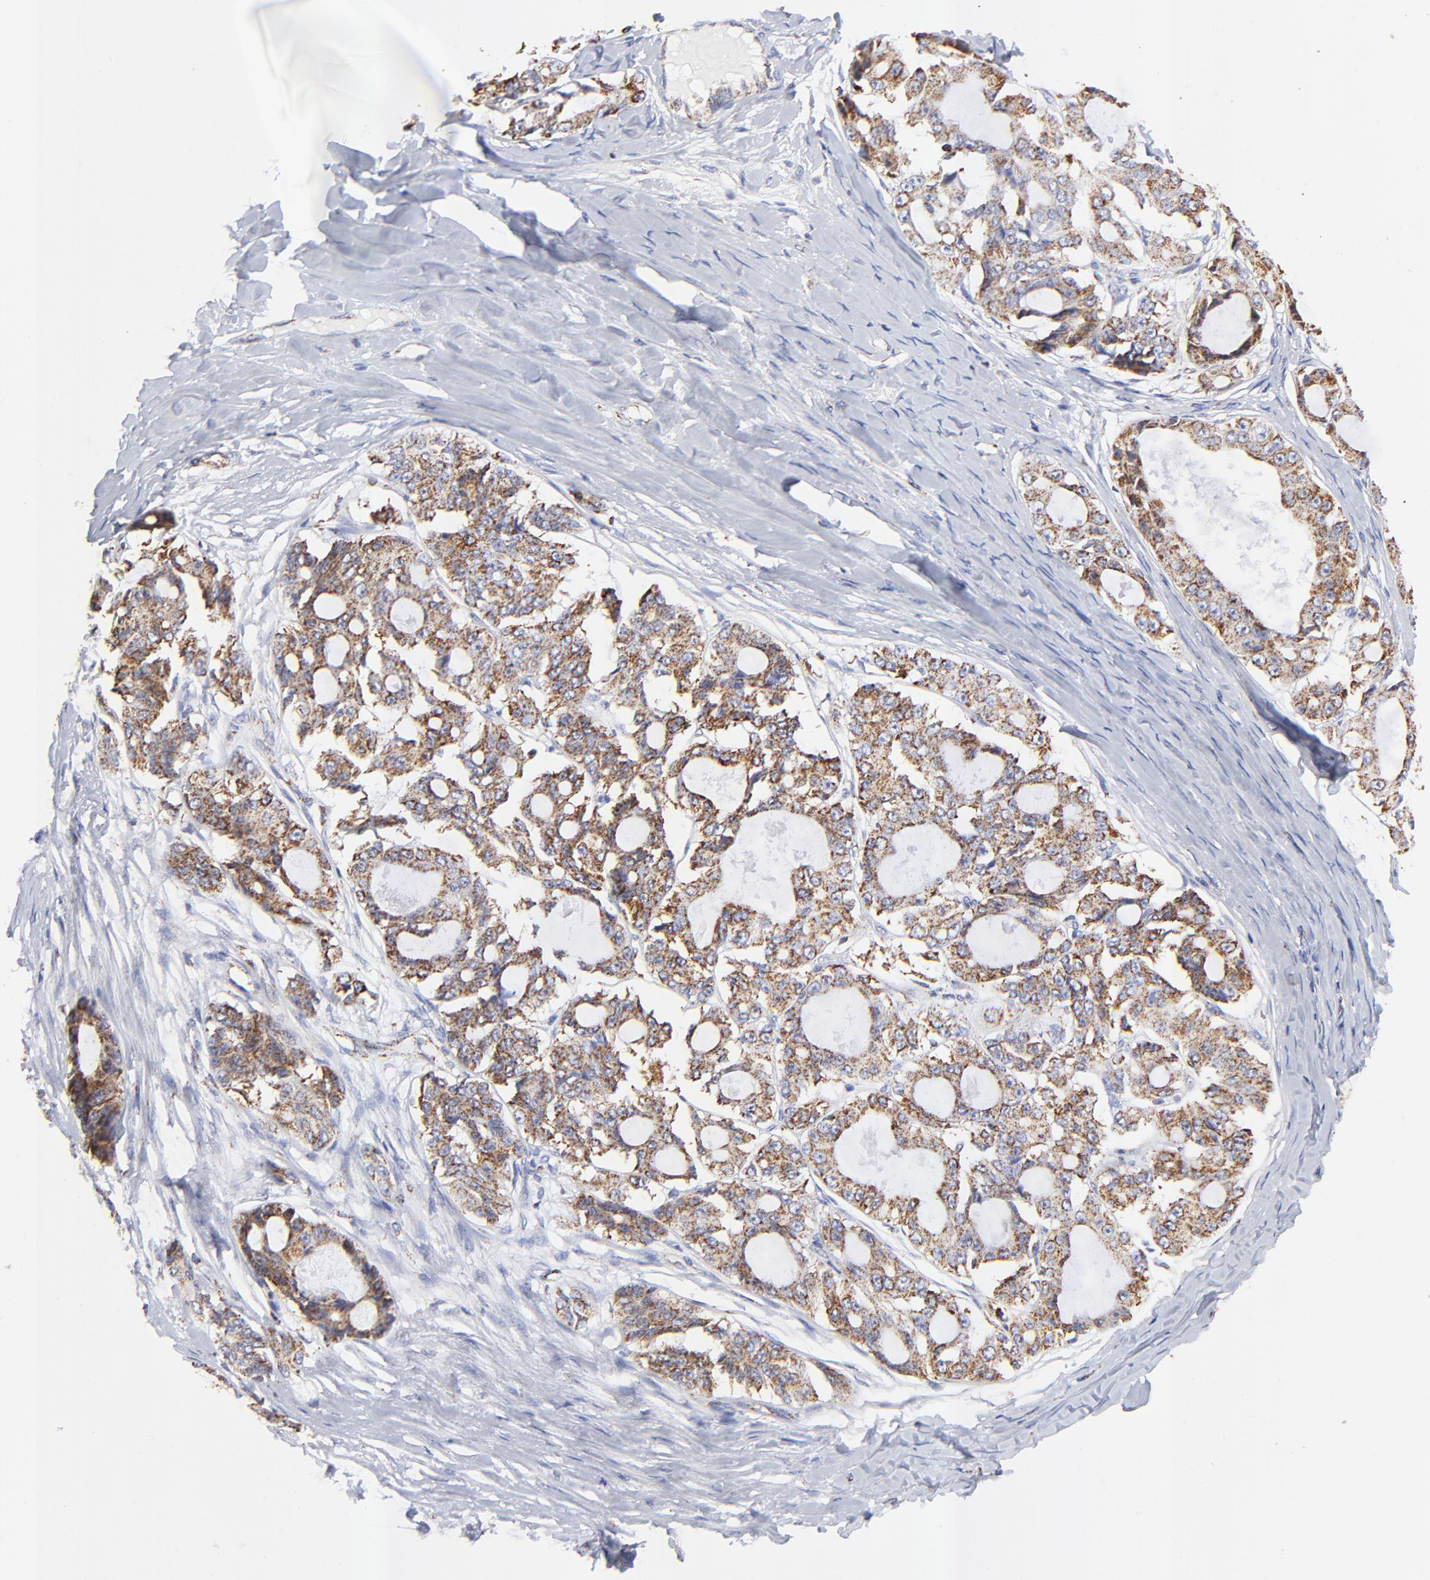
{"staining": {"intensity": "strong", "quantity": ">75%", "location": "cytoplasmic/membranous"}, "tissue": "ovarian cancer", "cell_type": "Tumor cells", "image_type": "cancer", "snomed": [{"axis": "morphology", "description": "Carcinoma, endometroid"}, {"axis": "topography", "description": "Ovary"}], "caption": "Protein staining reveals strong cytoplasmic/membranous positivity in approximately >75% of tumor cells in ovarian cancer.", "gene": "COX4I1", "patient": {"sex": "female", "age": 61}}